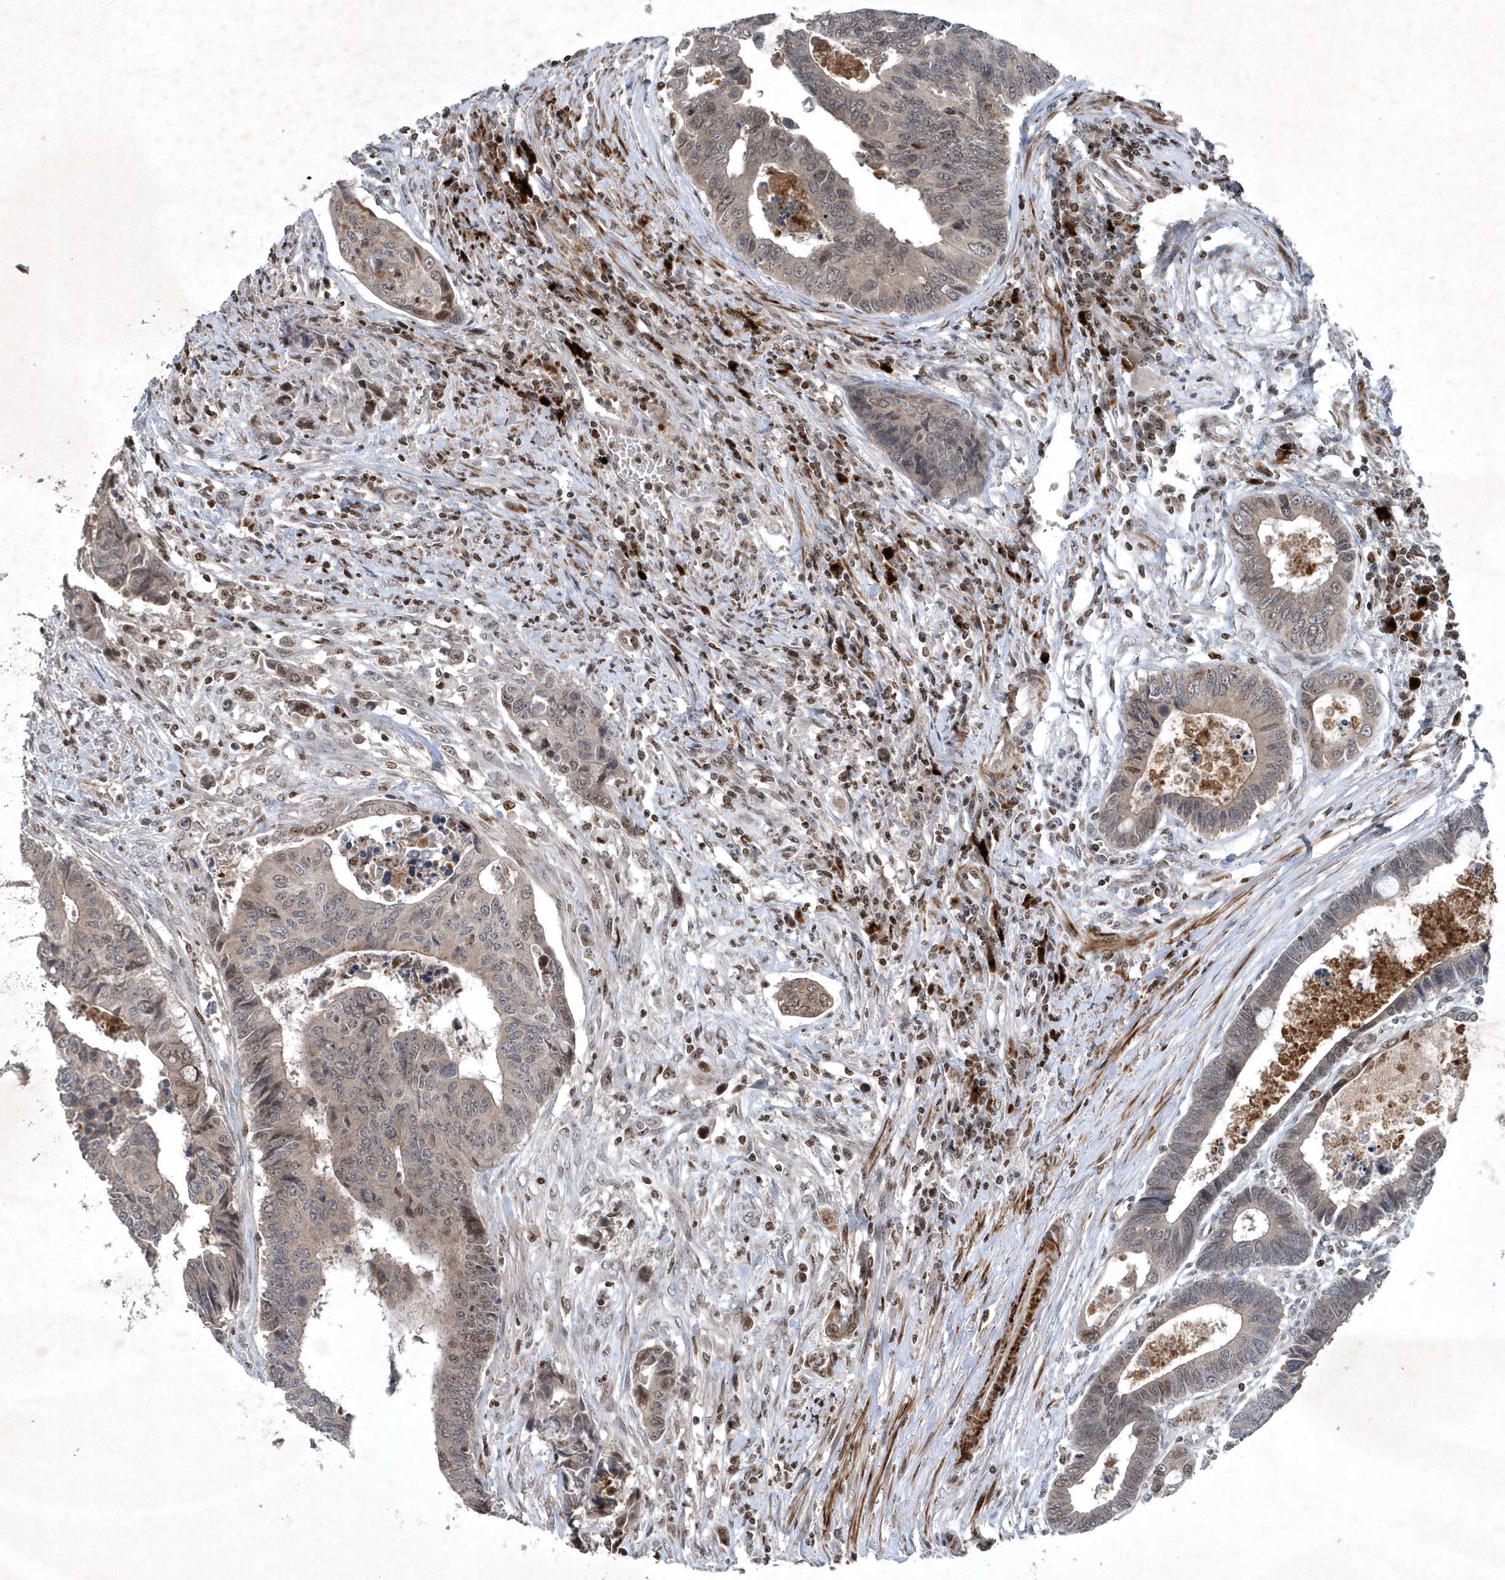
{"staining": {"intensity": "weak", "quantity": "25%-75%", "location": "cytoplasmic/membranous,nuclear"}, "tissue": "colorectal cancer", "cell_type": "Tumor cells", "image_type": "cancer", "snomed": [{"axis": "morphology", "description": "Adenocarcinoma, NOS"}, {"axis": "topography", "description": "Rectum"}], "caption": "Tumor cells demonstrate low levels of weak cytoplasmic/membranous and nuclear expression in about 25%-75% of cells in human adenocarcinoma (colorectal). Using DAB (brown) and hematoxylin (blue) stains, captured at high magnification using brightfield microscopy.", "gene": "QTRT2", "patient": {"sex": "male", "age": 84}}